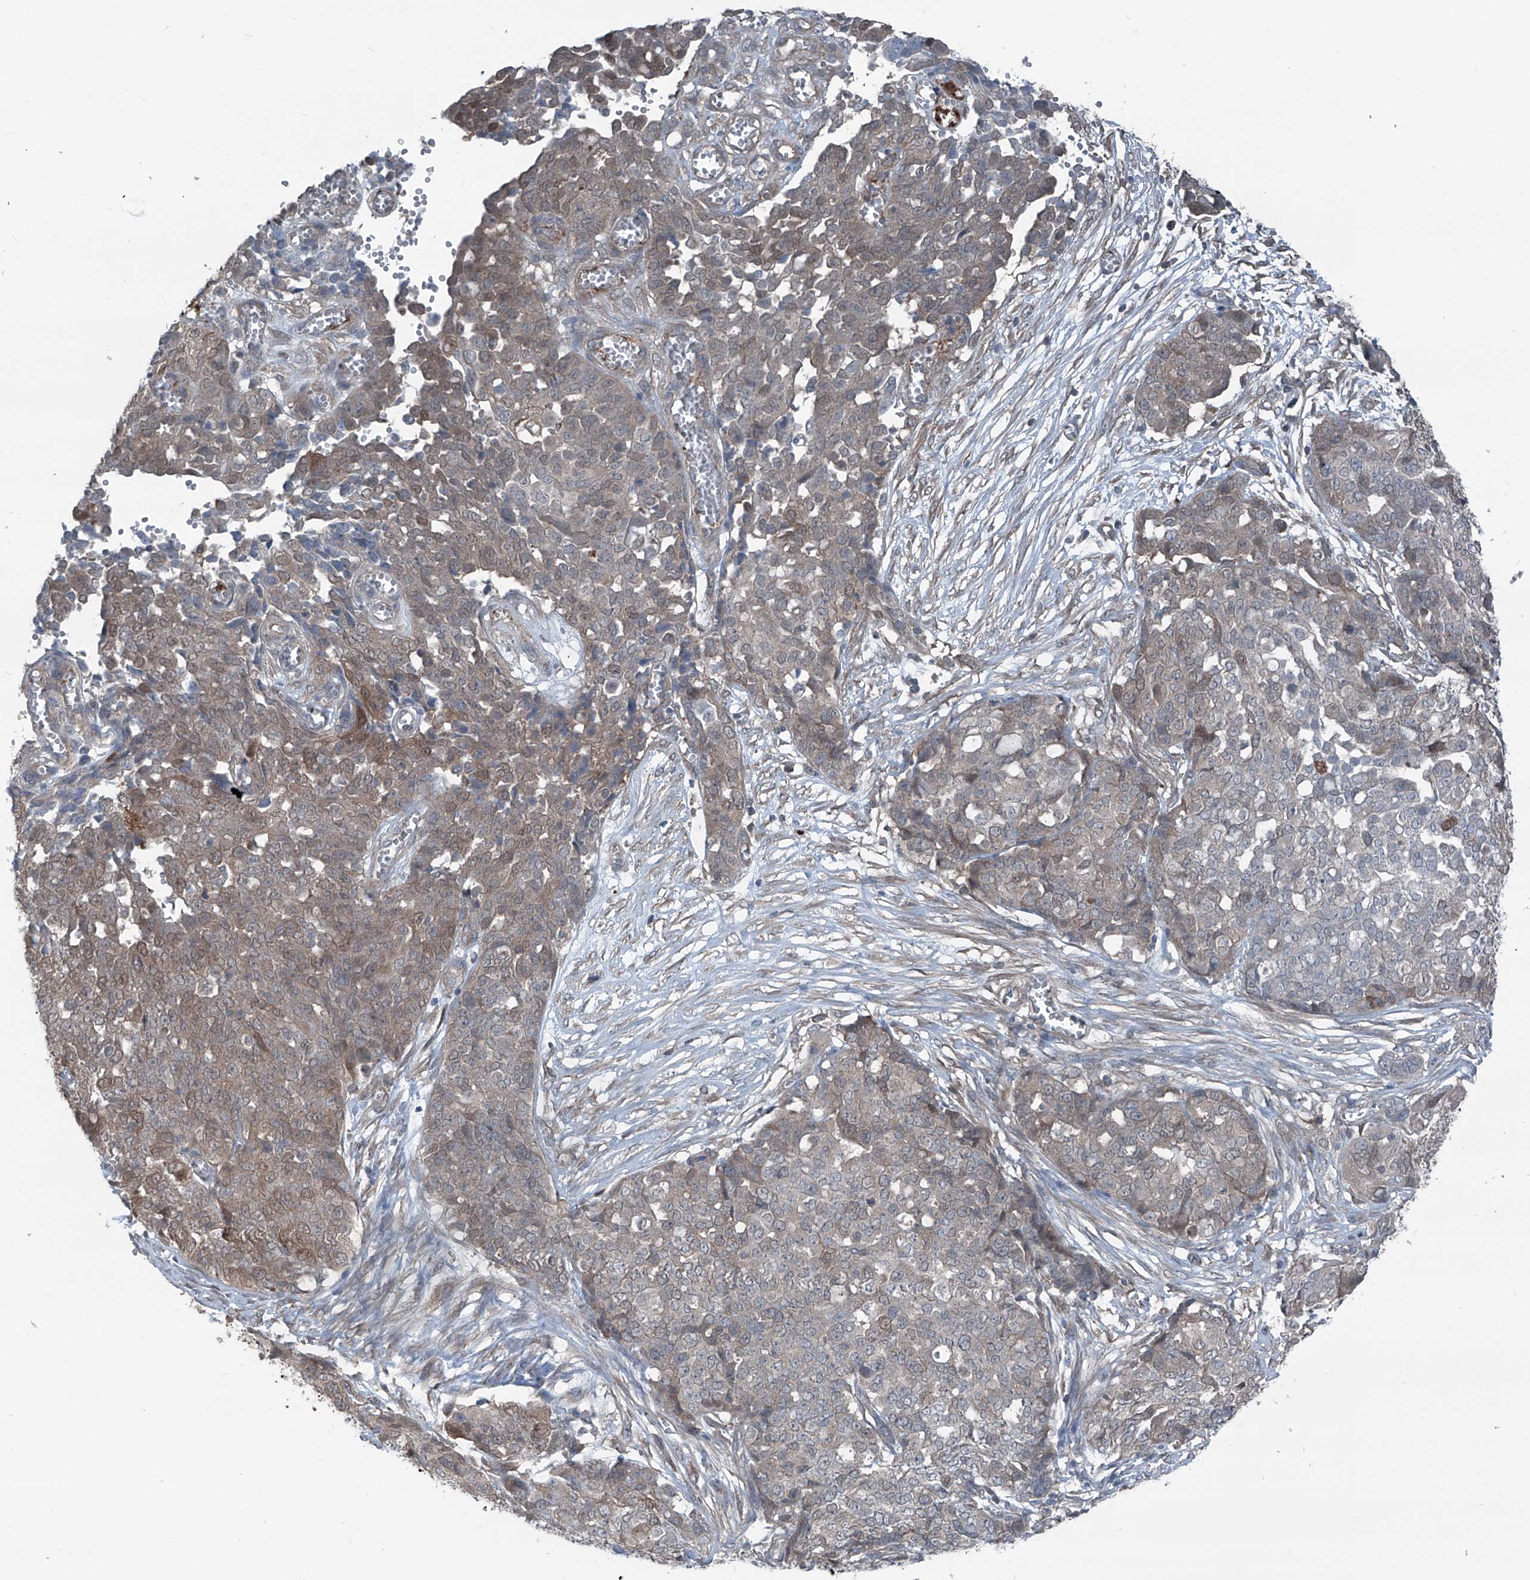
{"staining": {"intensity": "moderate", "quantity": "25%-75%", "location": "cytoplasmic/membranous"}, "tissue": "ovarian cancer", "cell_type": "Tumor cells", "image_type": "cancer", "snomed": [{"axis": "morphology", "description": "Cystadenocarcinoma, serous, NOS"}, {"axis": "topography", "description": "Soft tissue"}, {"axis": "topography", "description": "Ovary"}], "caption": "A high-resolution image shows immunohistochemistry staining of ovarian serous cystadenocarcinoma, which displays moderate cytoplasmic/membranous expression in approximately 25%-75% of tumor cells.", "gene": "HSPB11", "patient": {"sex": "female", "age": 57}}